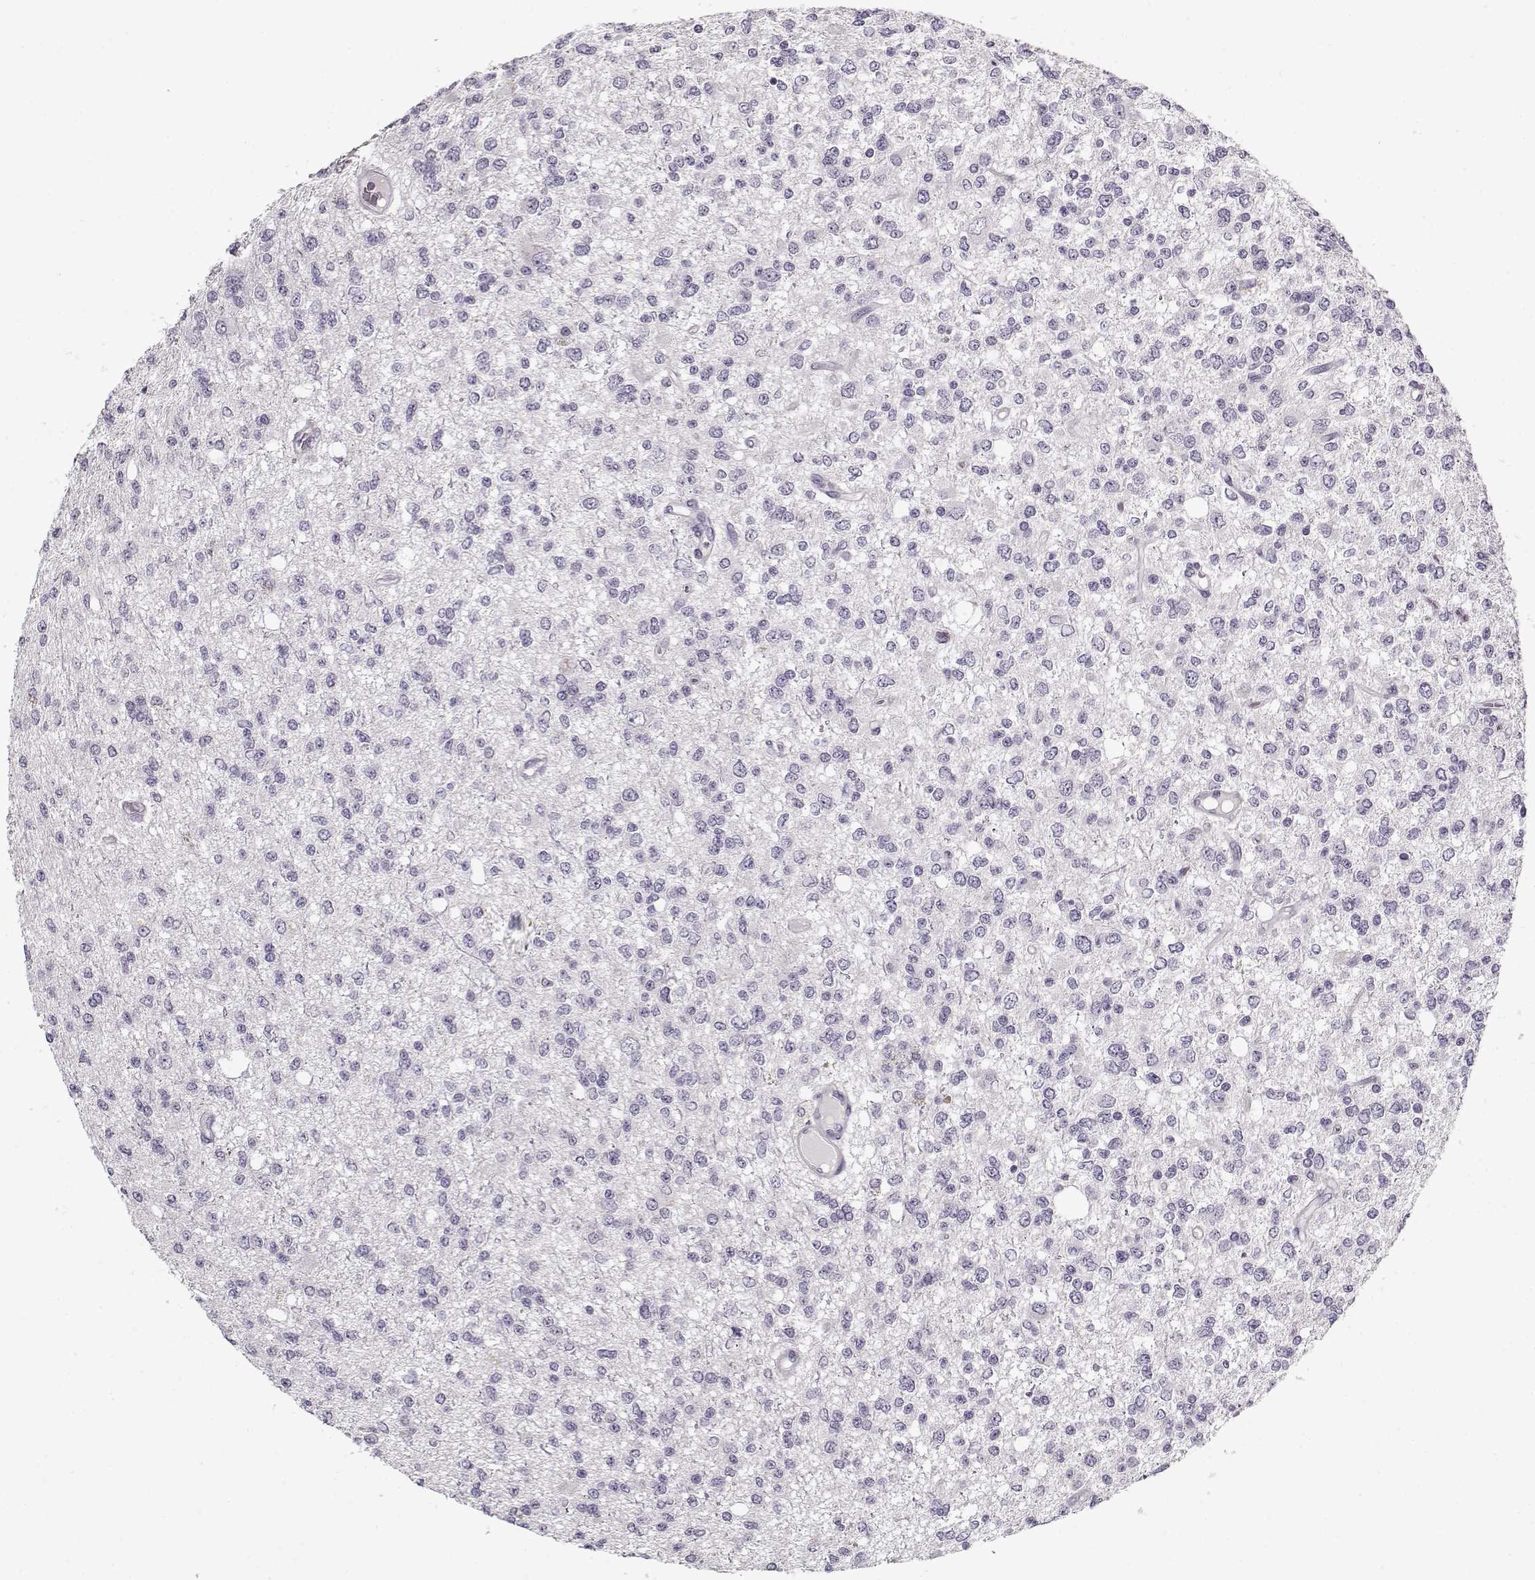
{"staining": {"intensity": "negative", "quantity": "none", "location": "none"}, "tissue": "glioma", "cell_type": "Tumor cells", "image_type": "cancer", "snomed": [{"axis": "morphology", "description": "Glioma, malignant, Low grade"}, {"axis": "topography", "description": "Brain"}], "caption": "DAB (3,3'-diaminobenzidine) immunohistochemical staining of glioma displays no significant staining in tumor cells. (Stains: DAB (3,3'-diaminobenzidine) immunohistochemistry (IHC) with hematoxylin counter stain, Microscopy: brightfield microscopy at high magnification).", "gene": "LUM", "patient": {"sex": "male", "age": 67}}